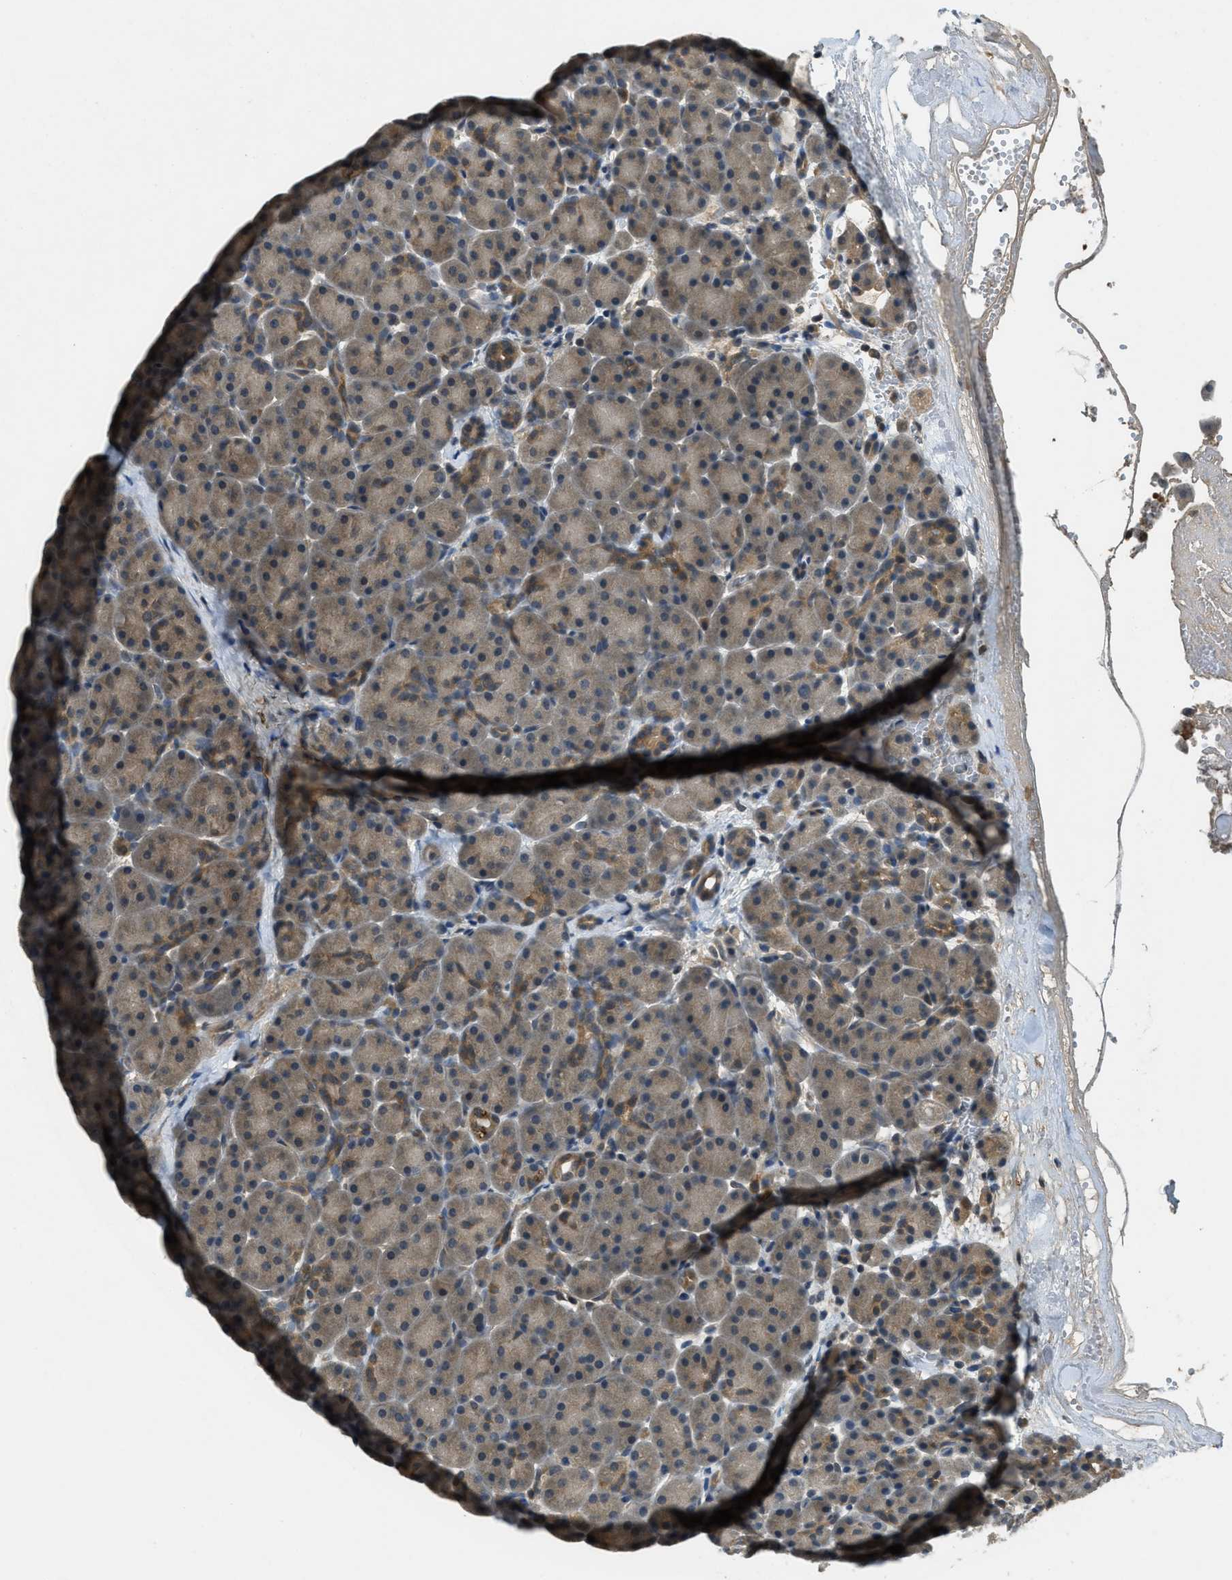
{"staining": {"intensity": "moderate", "quantity": "25%-75%", "location": "cytoplasmic/membranous"}, "tissue": "pancreas", "cell_type": "Exocrine glandular cells", "image_type": "normal", "snomed": [{"axis": "morphology", "description": "Normal tissue, NOS"}, {"axis": "topography", "description": "Pancreas"}], "caption": "Pancreas stained with DAB immunohistochemistry shows medium levels of moderate cytoplasmic/membranous expression in about 25%-75% of exocrine glandular cells.", "gene": "DUSP6", "patient": {"sex": "male", "age": 66}}